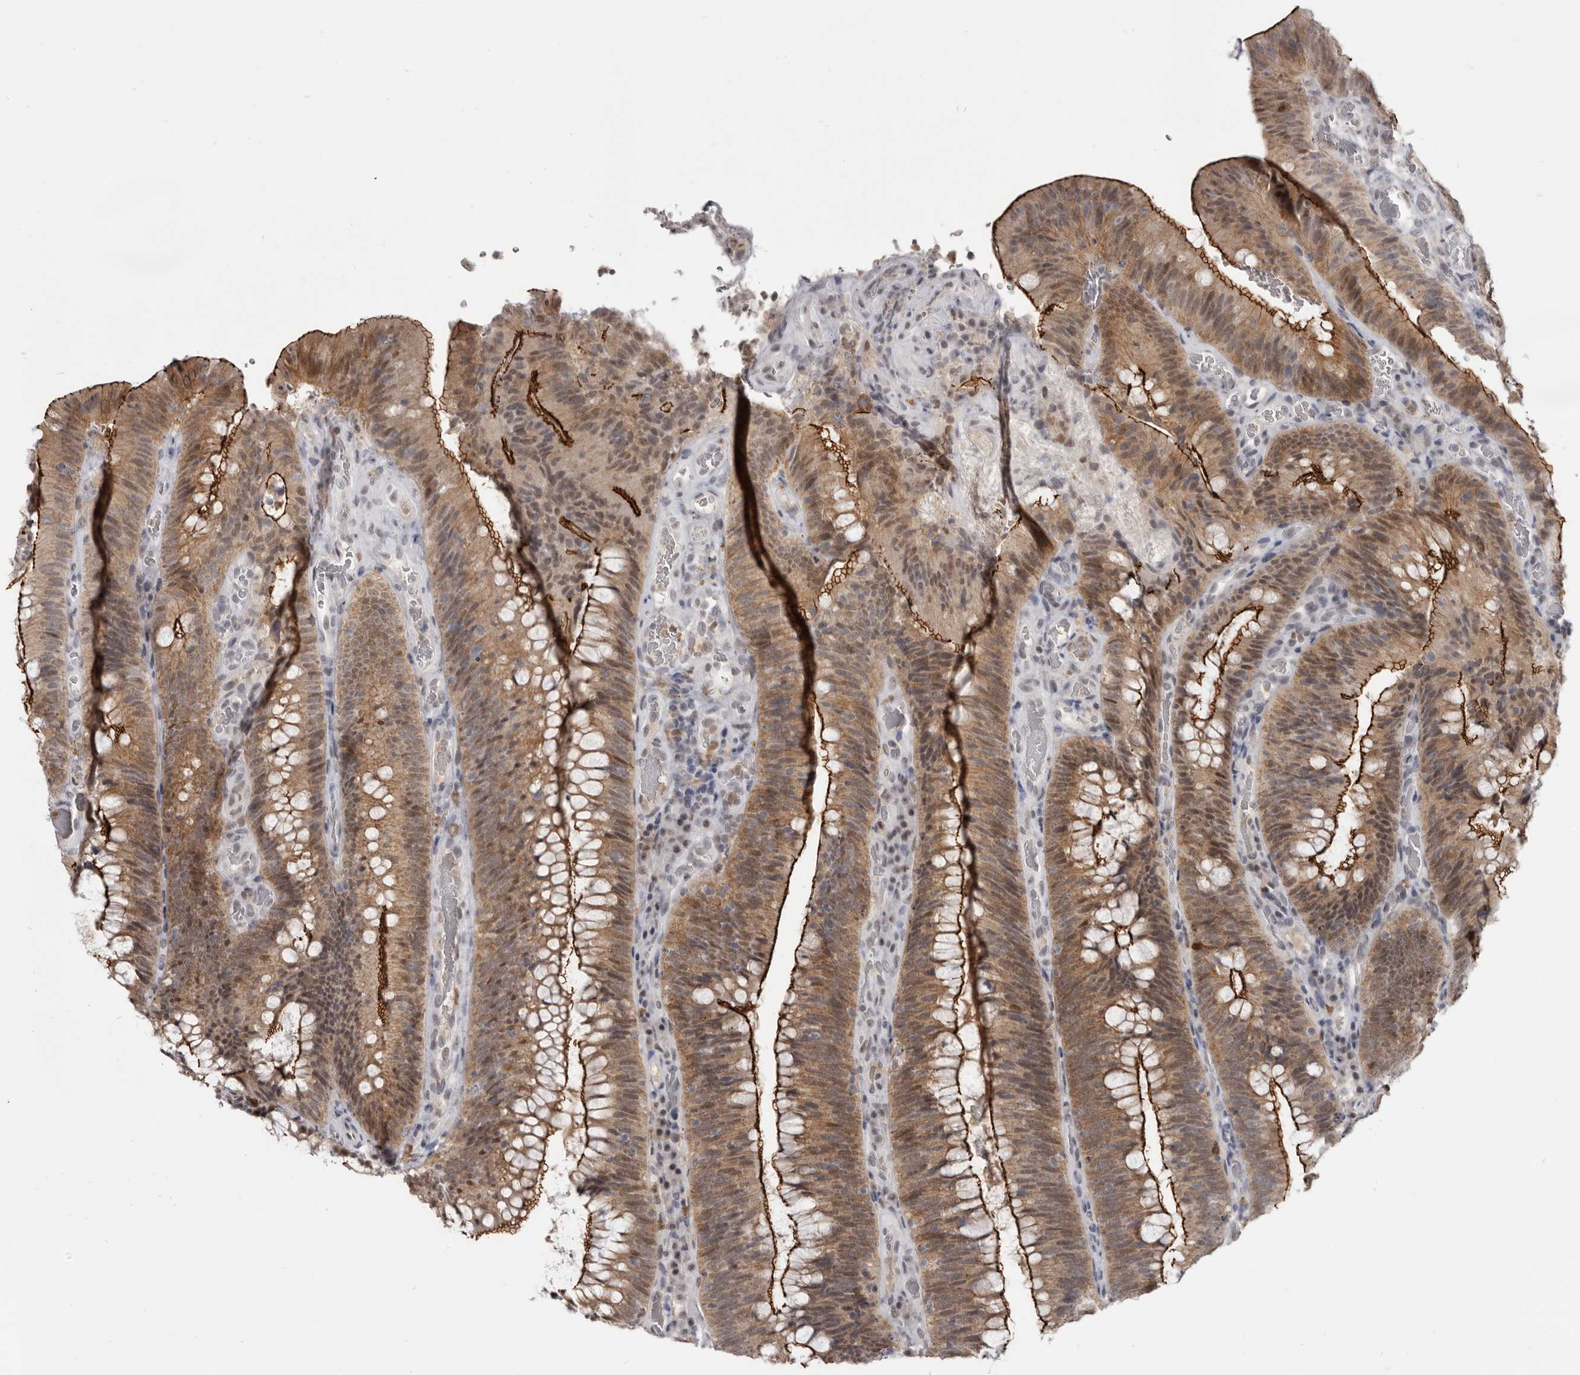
{"staining": {"intensity": "moderate", "quantity": ">75%", "location": "cytoplasmic/membranous,nuclear"}, "tissue": "colorectal cancer", "cell_type": "Tumor cells", "image_type": "cancer", "snomed": [{"axis": "morphology", "description": "Normal tissue, NOS"}, {"axis": "topography", "description": "Colon"}], "caption": "DAB immunohistochemical staining of colorectal cancer shows moderate cytoplasmic/membranous and nuclear protein positivity in approximately >75% of tumor cells.", "gene": "CGN", "patient": {"sex": "female", "age": 82}}